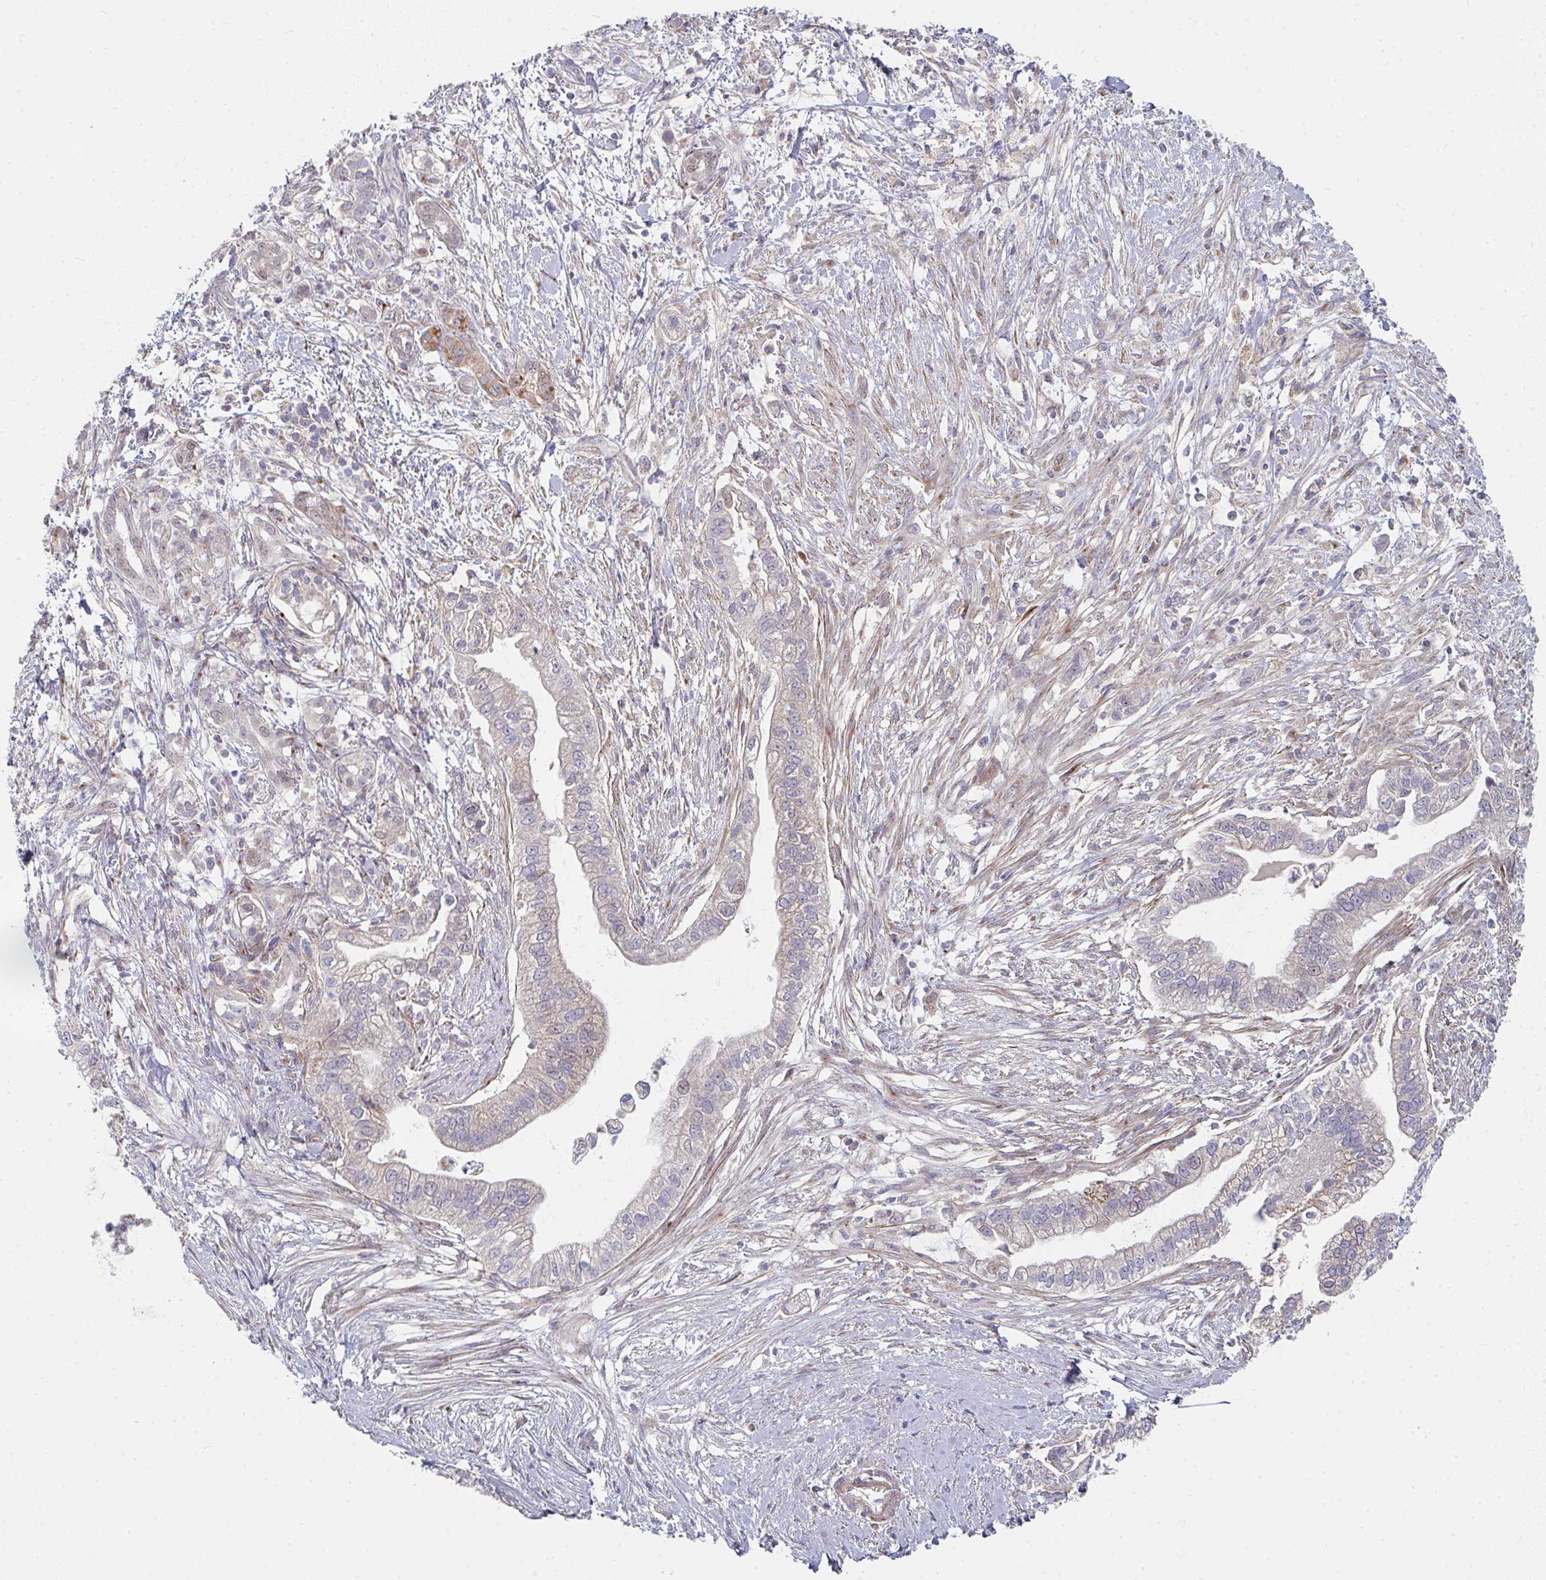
{"staining": {"intensity": "moderate", "quantity": "<25%", "location": "cytoplasmic/membranous,nuclear"}, "tissue": "pancreatic cancer", "cell_type": "Tumor cells", "image_type": "cancer", "snomed": [{"axis": "morphology", "description": "Adenocarcinoma, NOS"}, {"axis": "topography", "description": "Pancreas"}], "caption": "Protein expression analysis of pancreatic cancer shows moderate cytoplasmic/membranous and nuclear staining in approximately <25% of tumor cells.", "gene": "RHEBL1", "patient": {"sex": "male", "age": 70}}